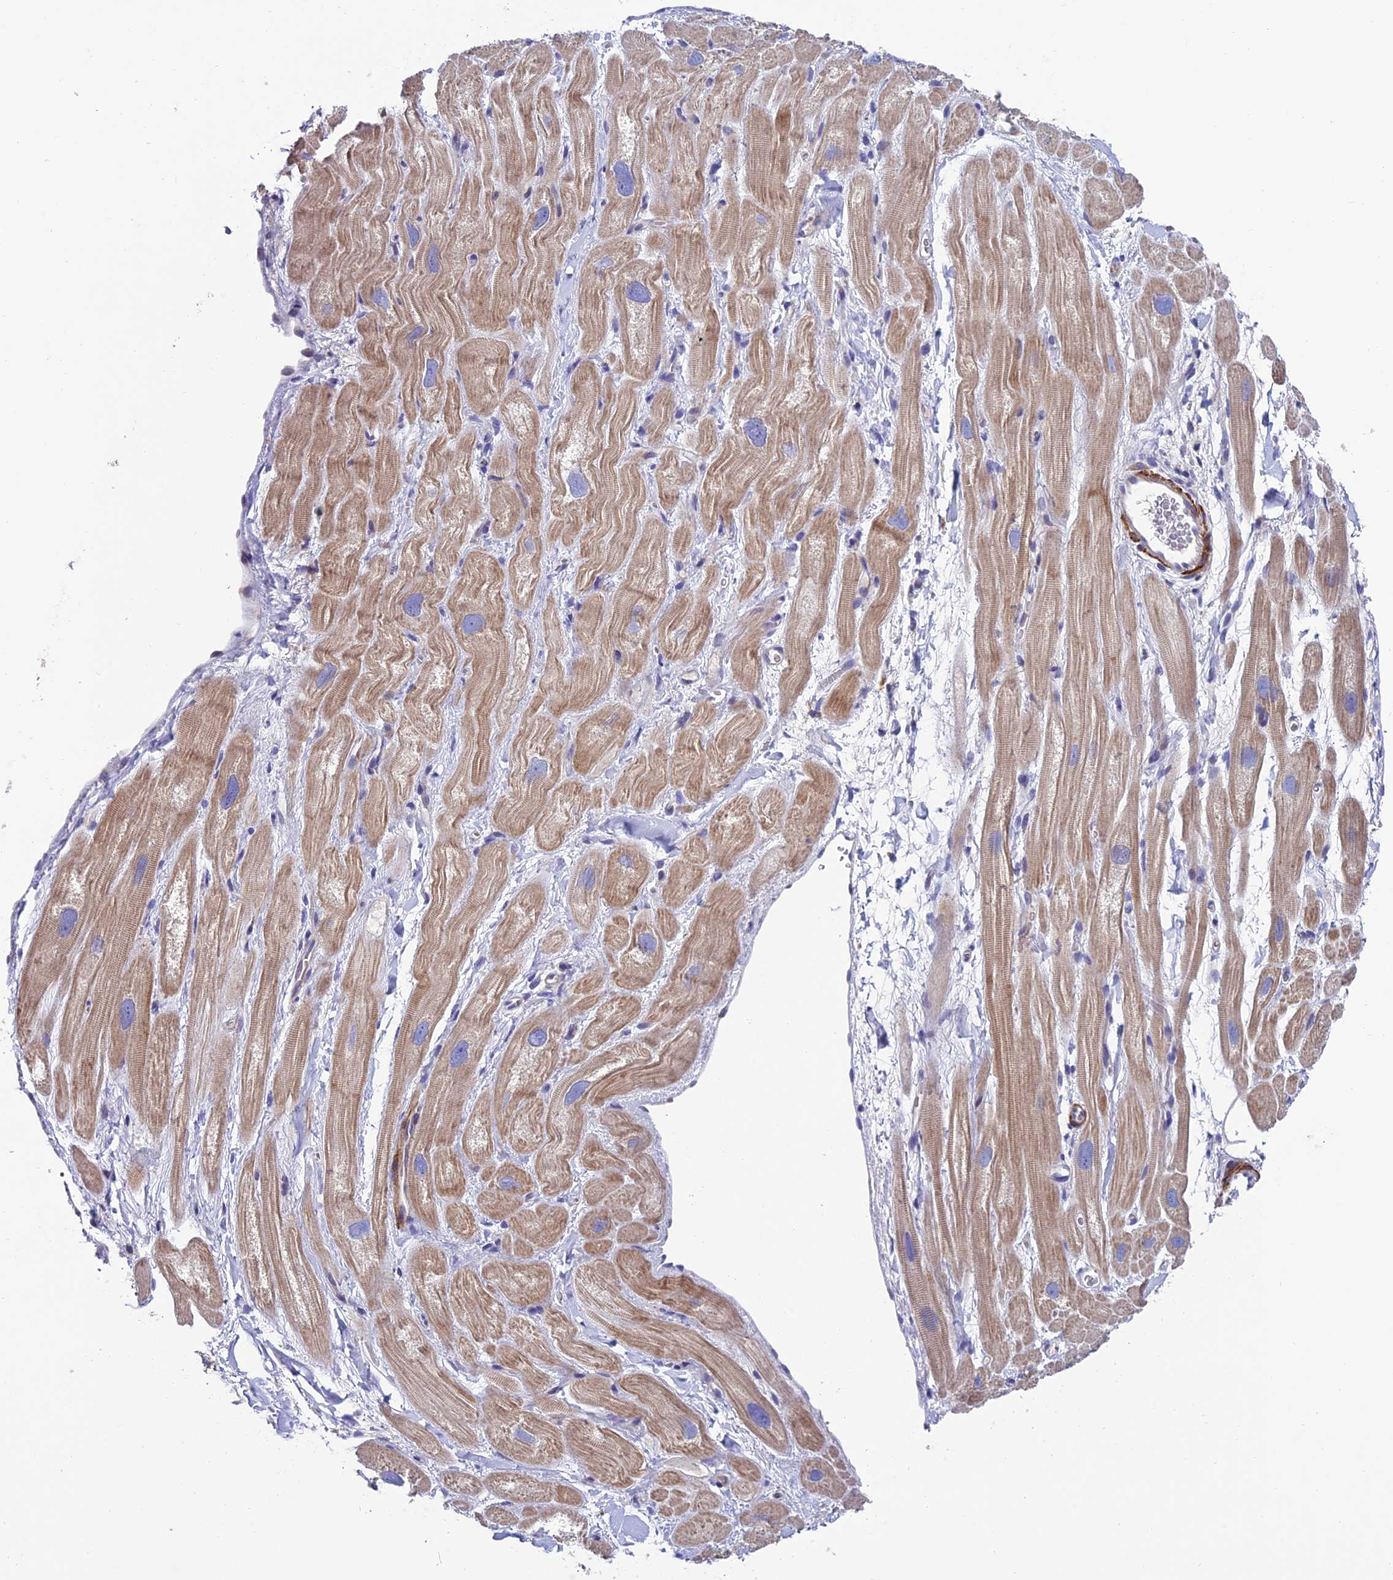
{"staining": {"intensity": "moderate", "quantity": "25%-75%", "location": "cytoplasmic/membranous"}, "tissue": "heart muscle", "cell_type": "Cardiomyocytes", "image_type": "normal", "snomed": [{"axis": "morphology", "description": "Normal tissue, NOS"}, {"axis": "topography", "description": "Heart"}], "caption": "The photomicrograph displays immunohistochemical staining of normal heart muscle. There is moderate cytoplasmic/membranous expression is seen in approximately 25%-75% of cardiomyocytes.", "gene": "FAM178B", "patient": {"sex": "male", "age": 49}}